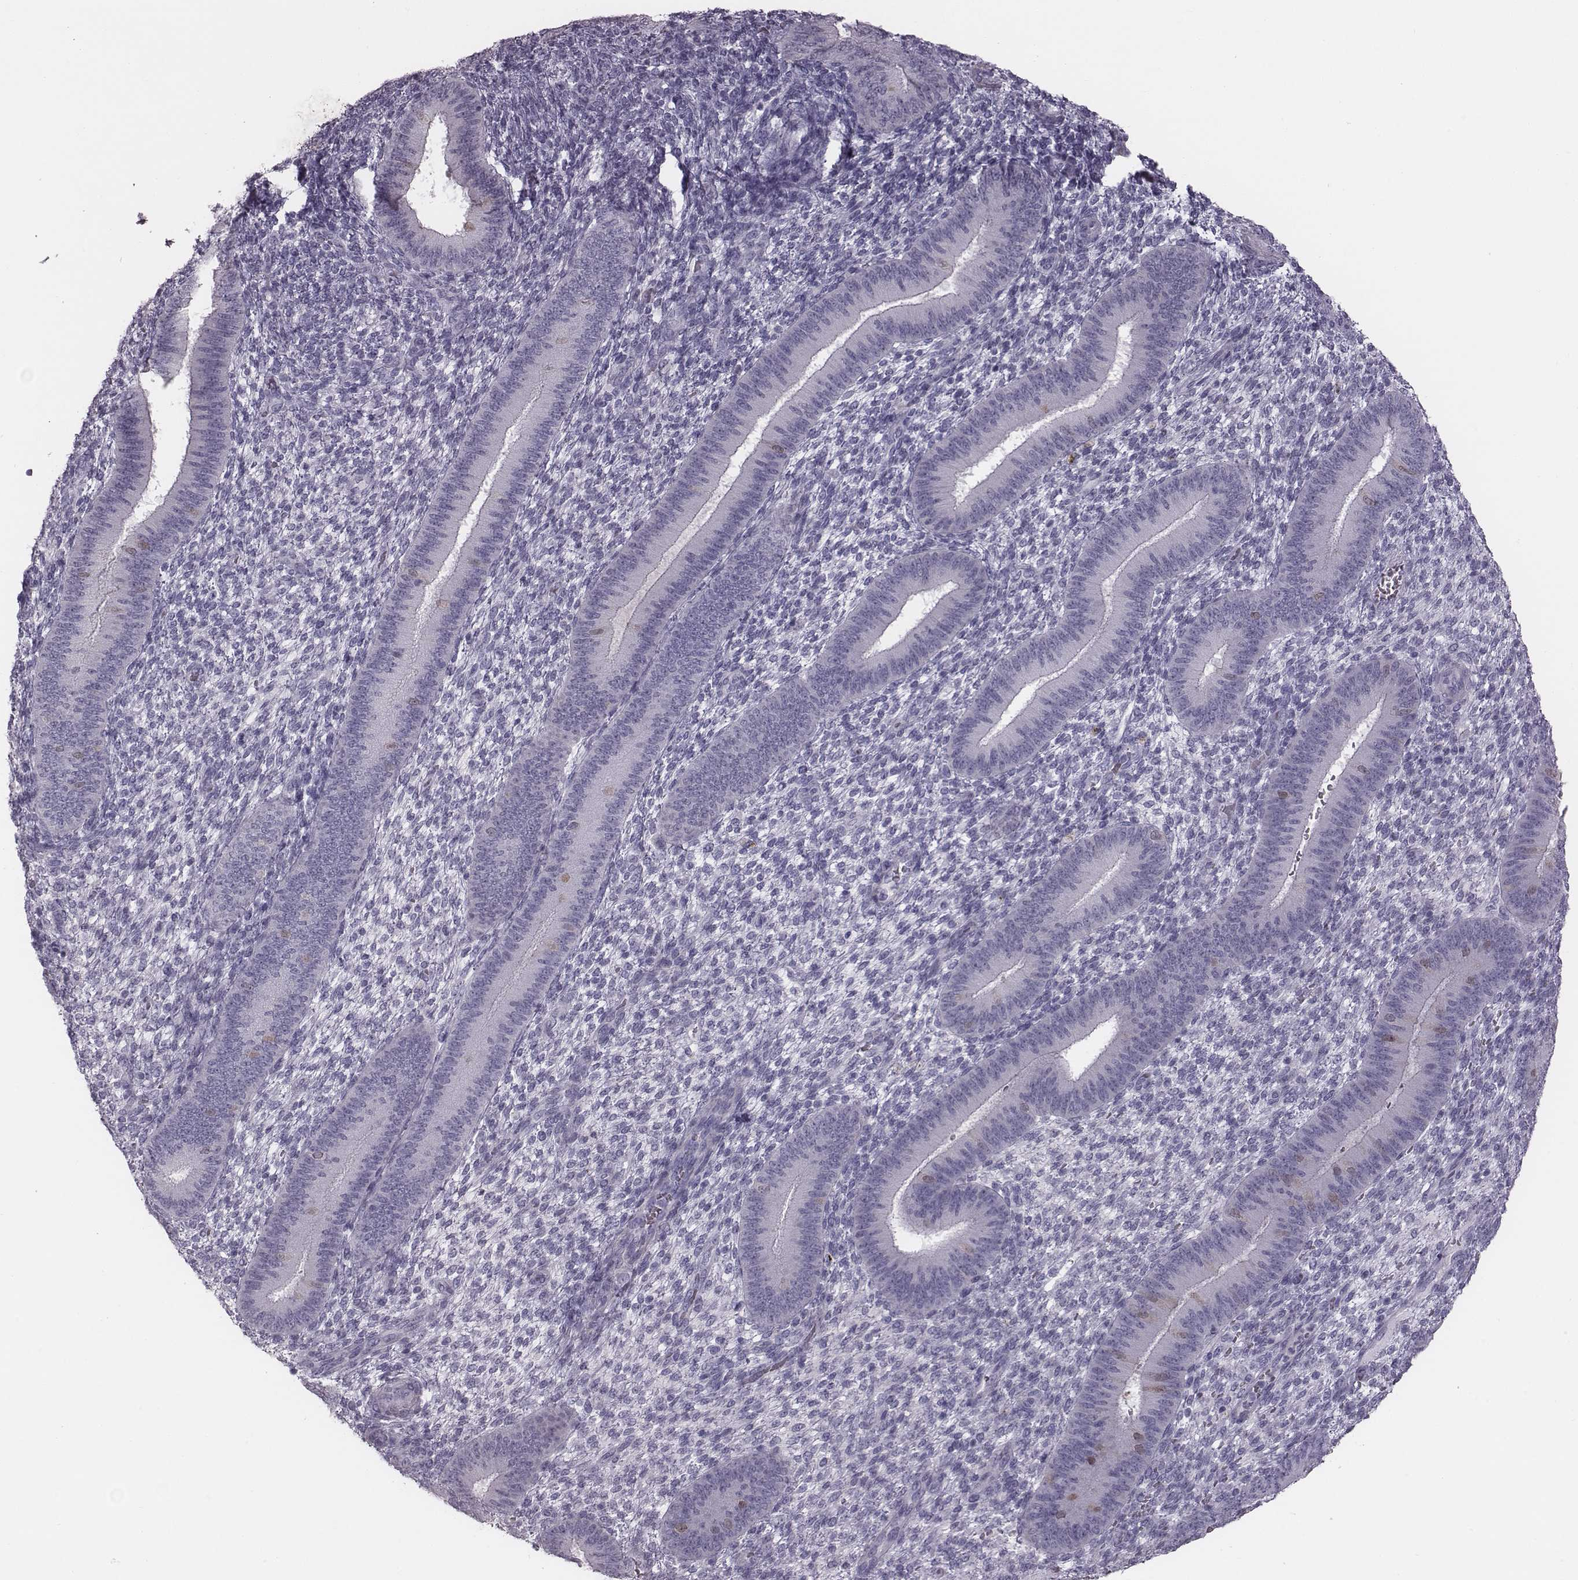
{"staining": {"intensity": "negative", "quantity": "none", "location": "none"}, "tissue": "endometrium", "cell_type": "Cells in endometrial stroma", "image_type": "normal", "snomed": [{"axis": "morphology", "description": "Normal tissue, NOS"}, {"axis": "topography", "description": "Endometrium"}], "caption": "Immunohistochemistry (IHC) image of benign endometrium: endometrium stained with DAB (3,3'-diaminobenzidine) shows no significant protein staining in cells in endometrial stroma.", "gene": "CRISP1", "patient": {"sex": "female", "age": 39}}